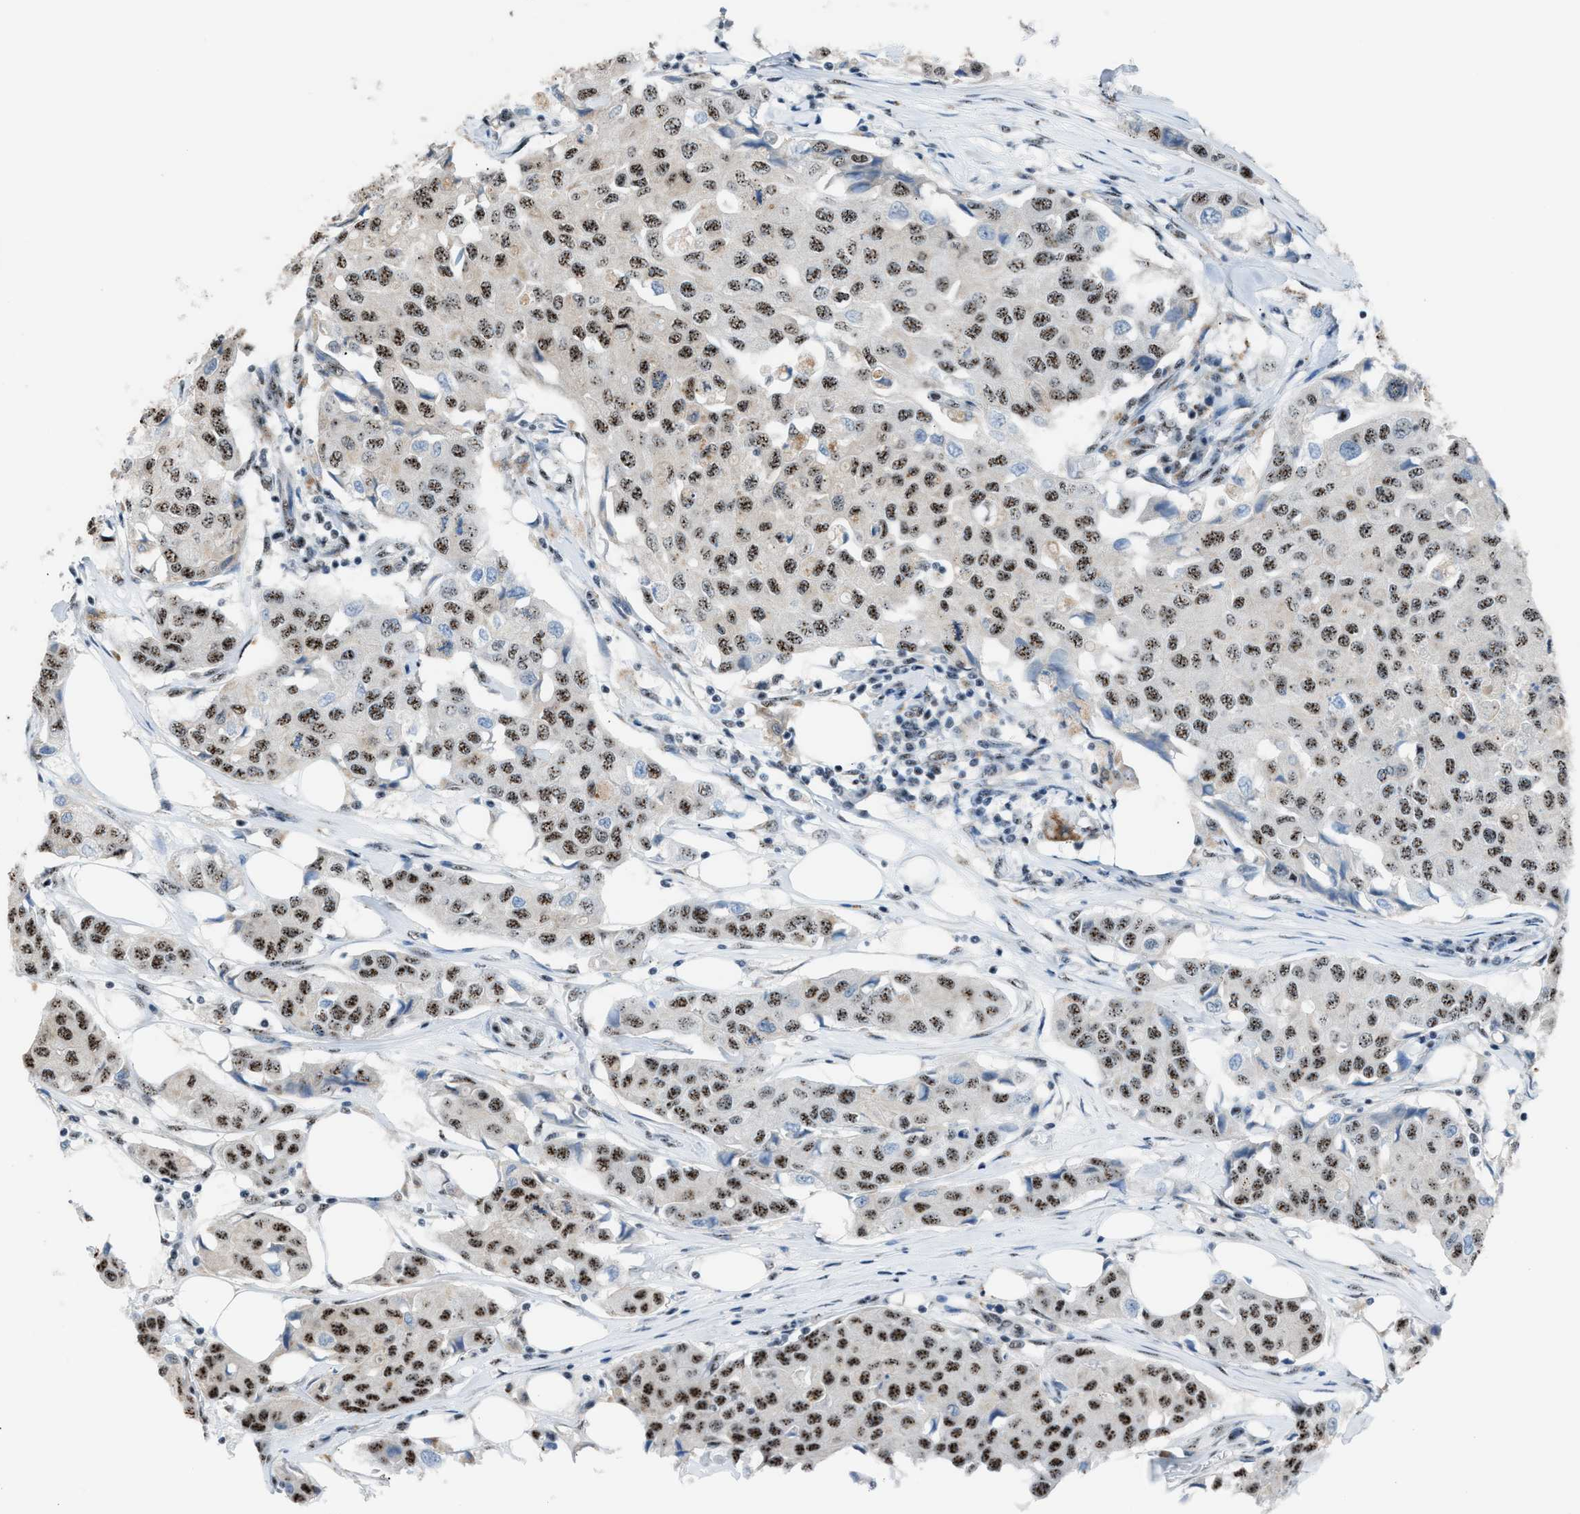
{"staining": {"intensity": "moderate", "quantity": ">75%", "location": "nuclear"}, "tissue": "breast cancer", "cell_type": "Tumor cells", "image_type": "cancer", "snomed": [{"axis": "morphology", "description": "Duct carcinoma"}, {"axis": "topography", "description": "Breast"}], "caption": "Breast cancer tissue demonstrates moderate nuclear expression in about >75% of tumor cells The staining was performed using DAB (3,3'-diaminobenzidine) to visualize the protein expression in brown, while the nuclei were stained in blue with hematoxylin (Magnification: 20x).", "gene": "CENPP", "patient": {"sex": "female", "age": 80}}